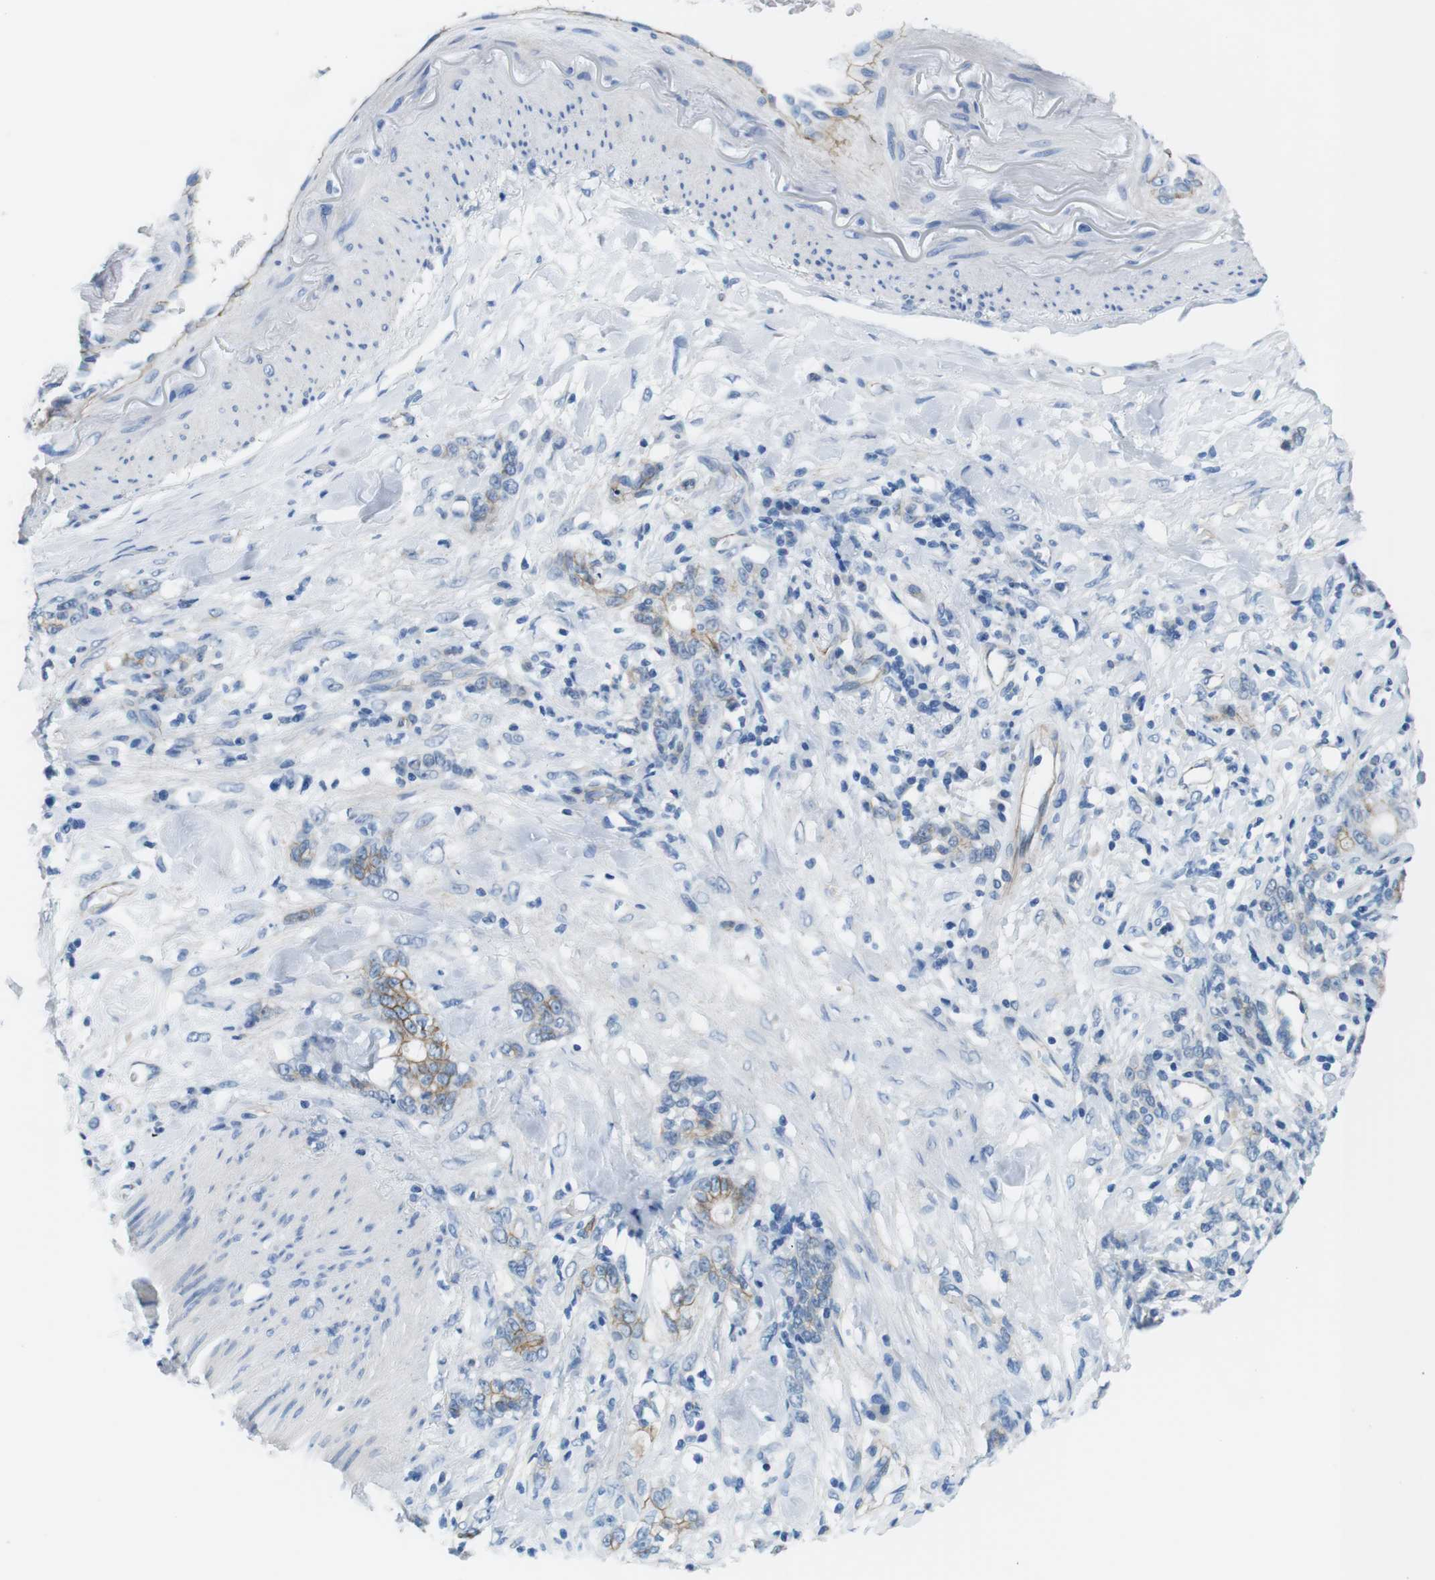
{"staining": {"intensity": "moderate", "quantity": "<25%", "location": "cytoplasmic/membranous"}, "tissue": "stomach cancer", "cell_type": "Tumor cells", "image_type": "cancer", "snomed": [{"axis": "morphology", "description": "Adenocarcinoma, NOS"}, {"axis": "topography", "description": "Stomach, lower"}], "caption": "Protein expression analysis of stomach cancer demonstrates moderate cytoplasmic/membranous positivity in approximately <25% of tumor cells.", "gene": "SLC6A6", "patient": {"sex": "male", "age": 88}}